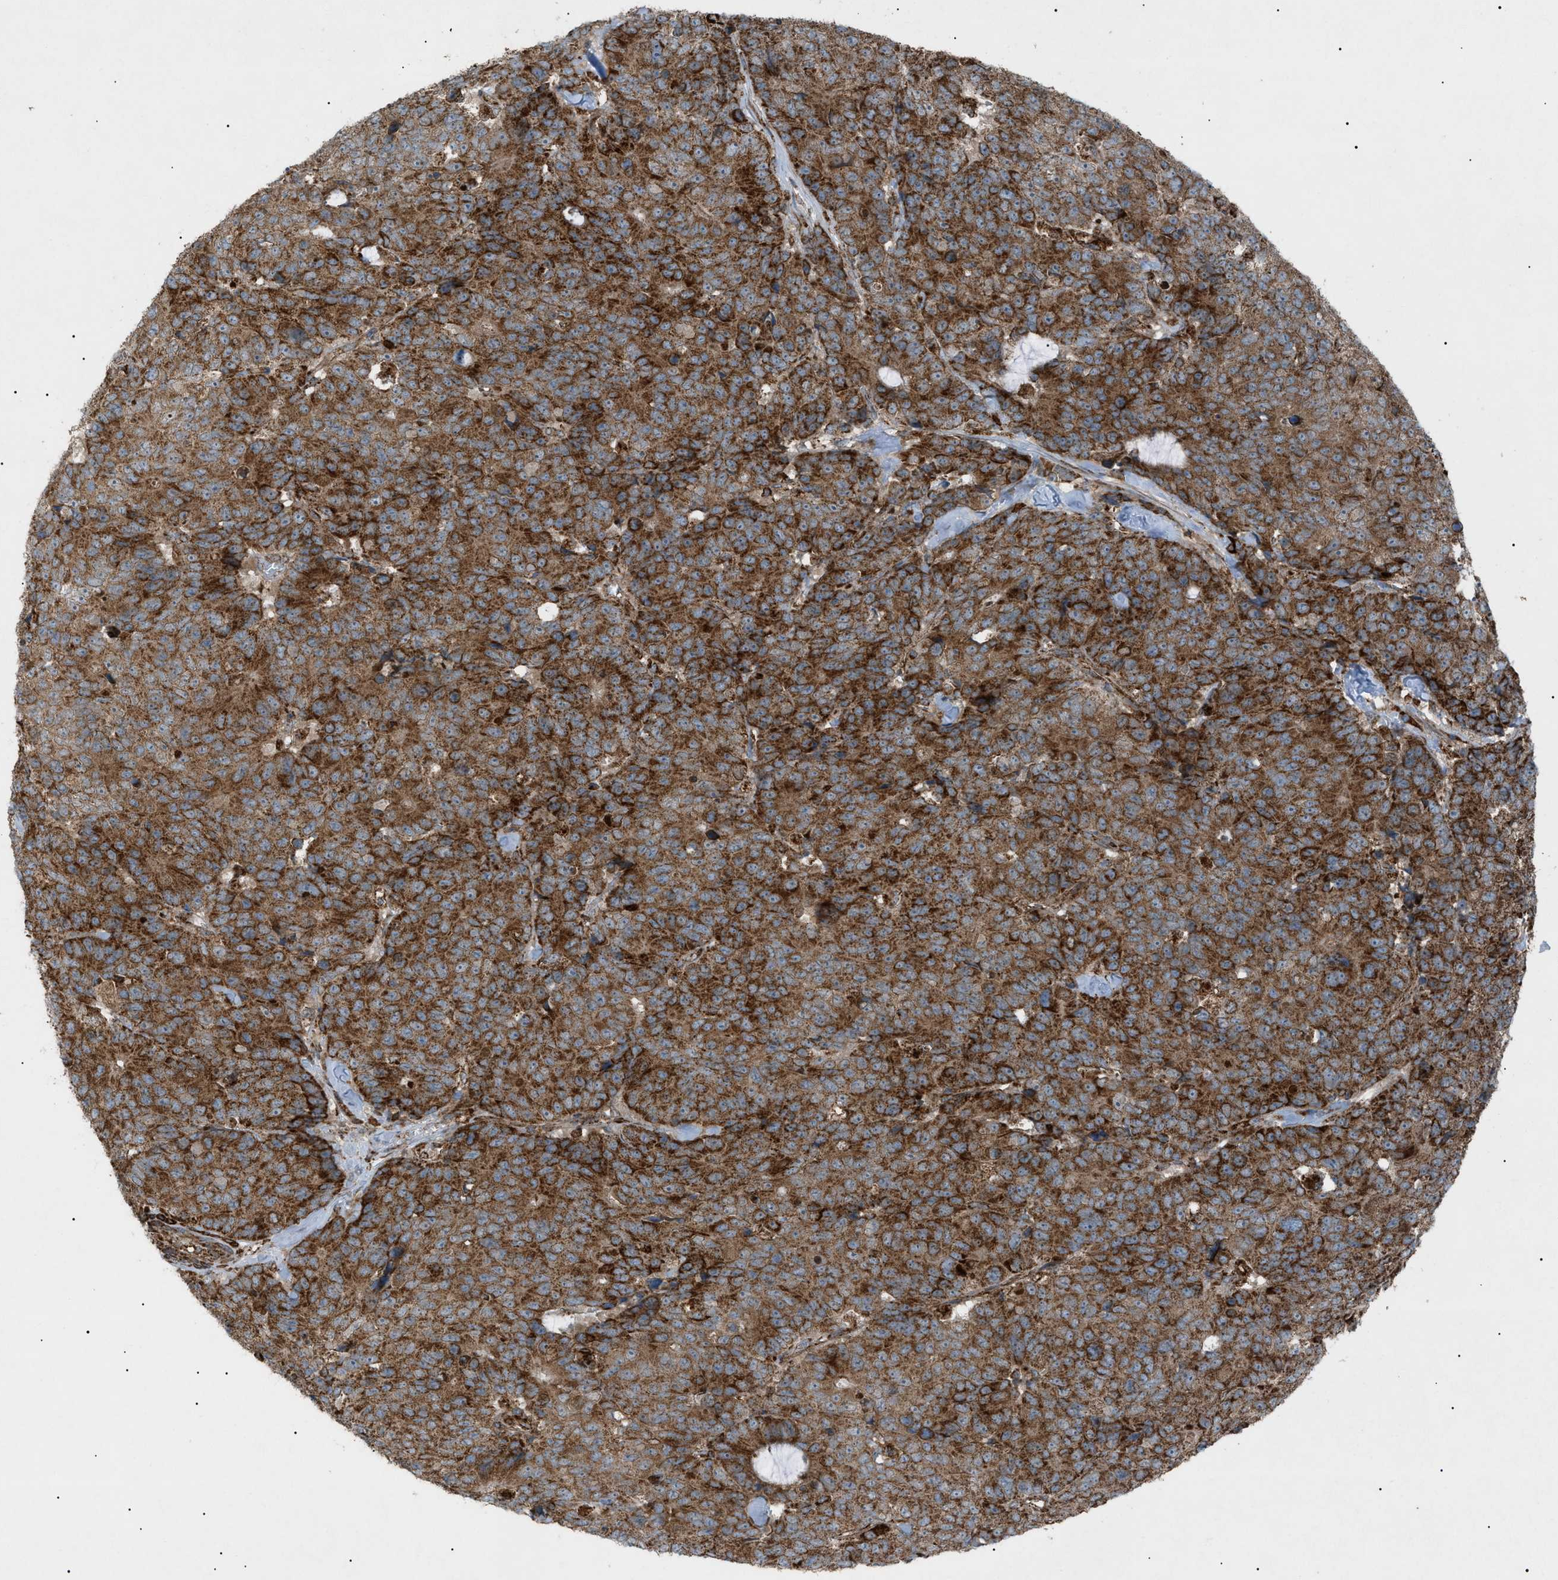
{"staining": {"intensity": "strong", "quantity": ">75%", "location": "cytoplasmic/membranous"}, "tissue": "colorectal cancer", "cell_type": "Tumor cells", "image_type": "cancer", "snomed": [{"axis": "morphology", "description": "Adenocarcinoma, NOS"}, {"axis": "topography", "description": "Colon"}], "caption": "Protein expression analysis of colorectal cancer exhibits strong cytoplasmic/membranous expression in approximately >75% of tumor cells. (DAB IHC with brightfield microscopy, high magnification).", "gene": "C1GALT1C1", "patient": {"sex": "female", "age": 86}}